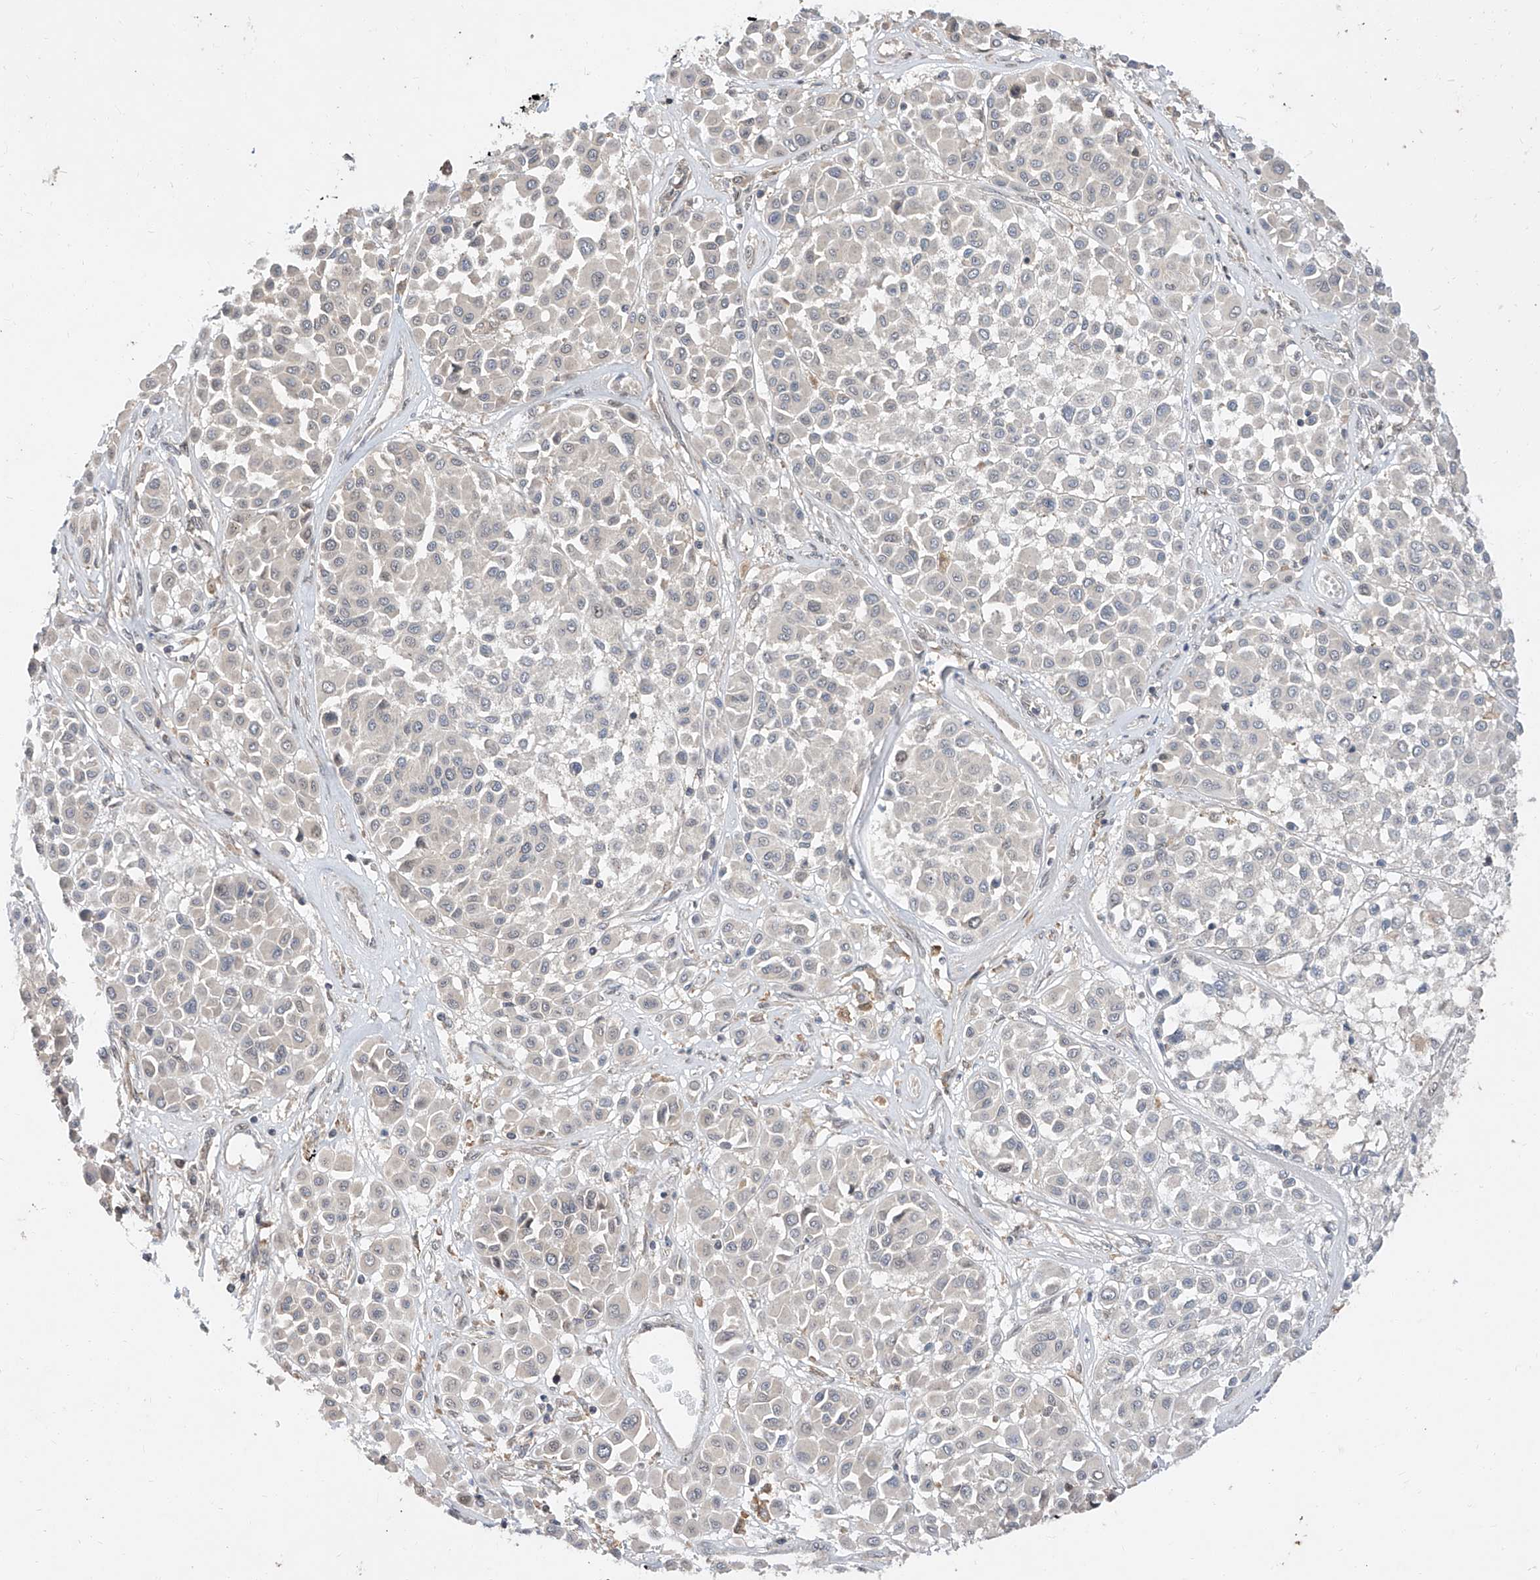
{"staining": {"intensity": "negative", "quantity": "none", "location": "none"}, "tissue": "melanoma", "cell_type": "Tumor cells", "image_type": "cancer", "snomed": [{"axis": "morphology", "description": "Malignant melanoma, Metastatic site"}, {"axis": "topography", "description": "Soft tissue"}], "caption": "This is an IHC micrograph of human malignant melanoma (metastatic site). There is no positivity in tumor cells.", "gene": "DIRAS3", "patient": {"sex": "male", "age": 41}}